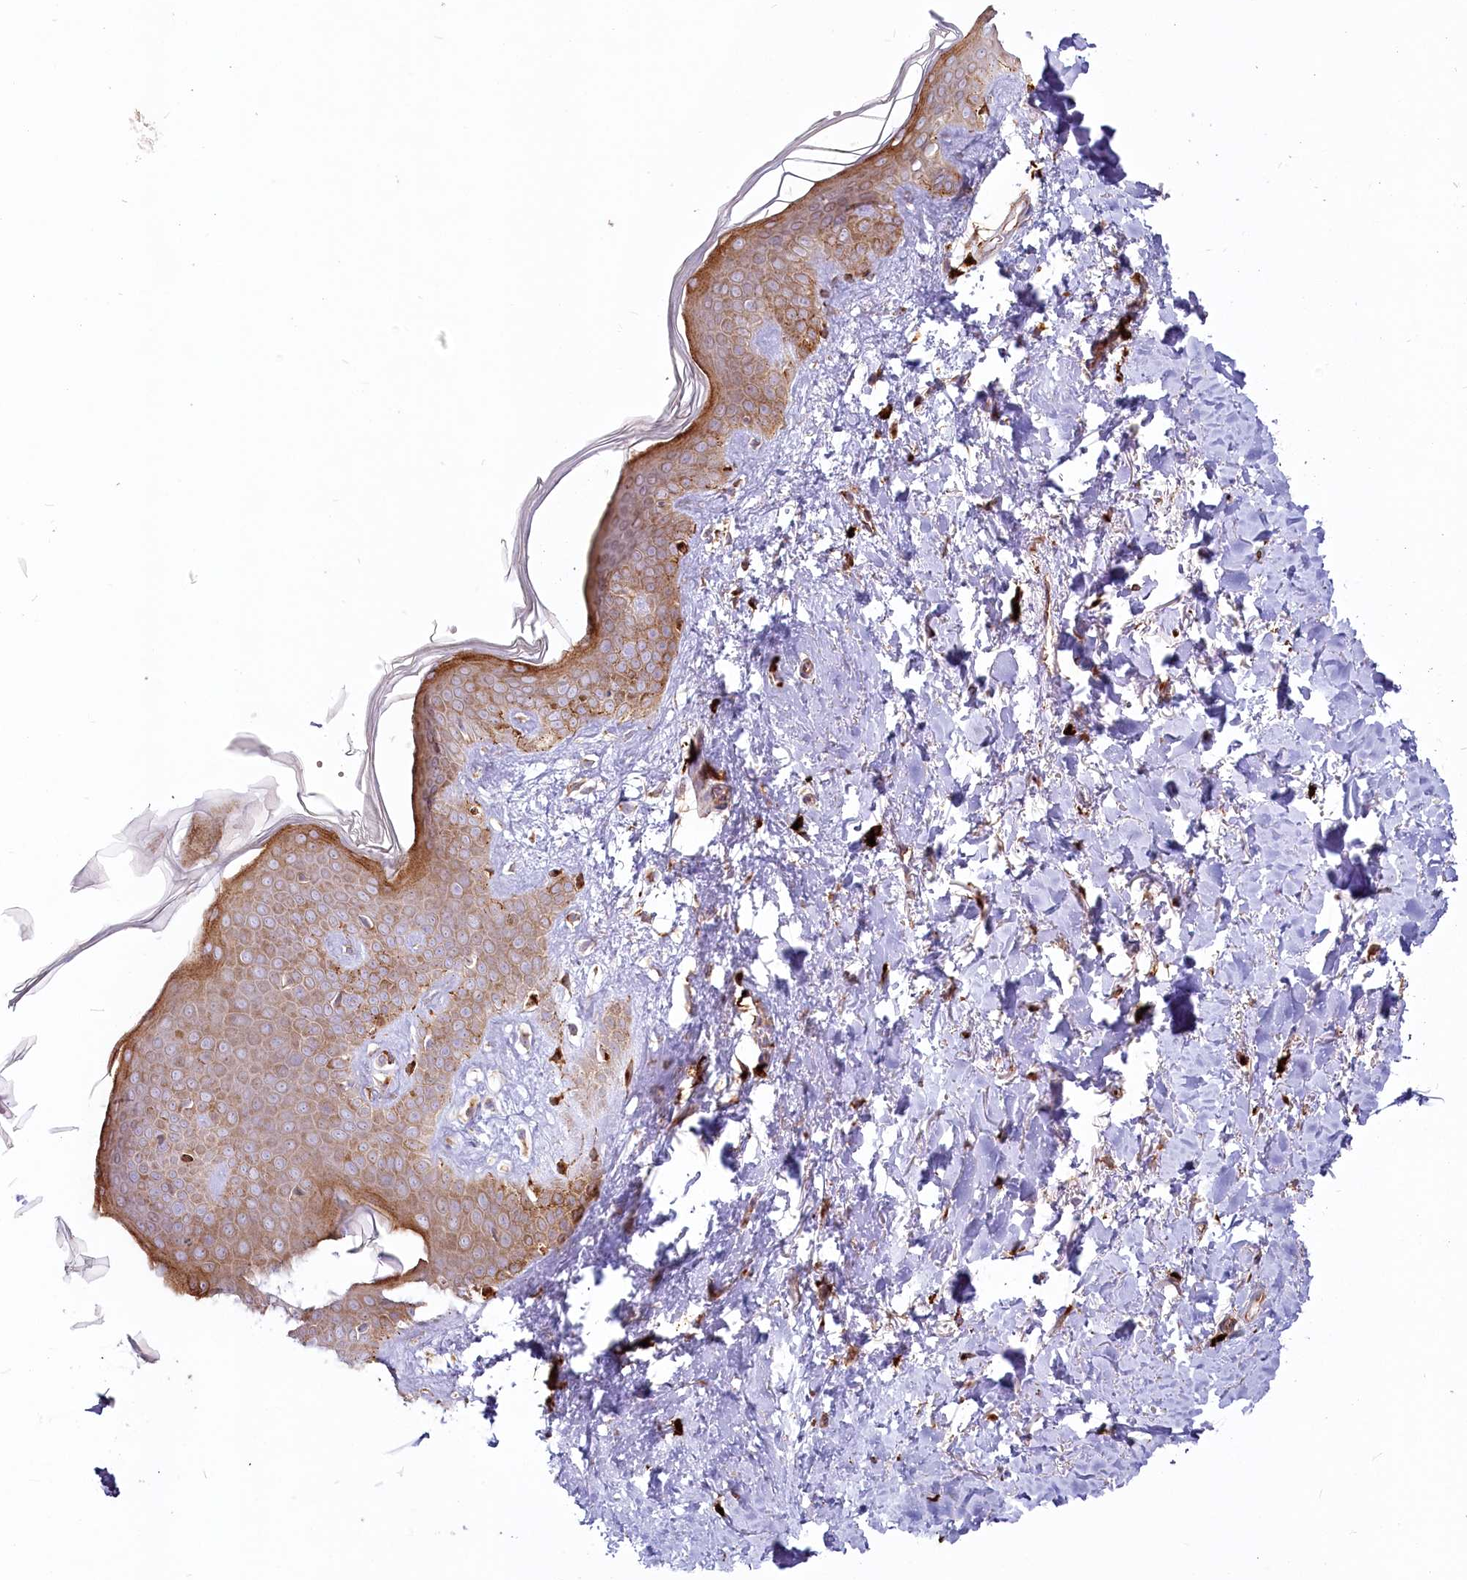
{"staining": {"intensity": "moderate", "quantity": ">75%", "location": "cytoplasmic/membranous"}, "tissue": "skin", "cell_type": "Fibroblasts", "image_type": "normal", "snomed": [{"axis": "morphology", "description": "Normal tissue, NOS"}, {"axis": "topography", "description": "Skin"}], "caption": "The photomicrograph displays a brown stain indicating the presence of a protein in the cytoplasmic/membranous of fibroblasts in skin.", "gene": "HARS2", "patient": {"sex": "female", "age": 46}}